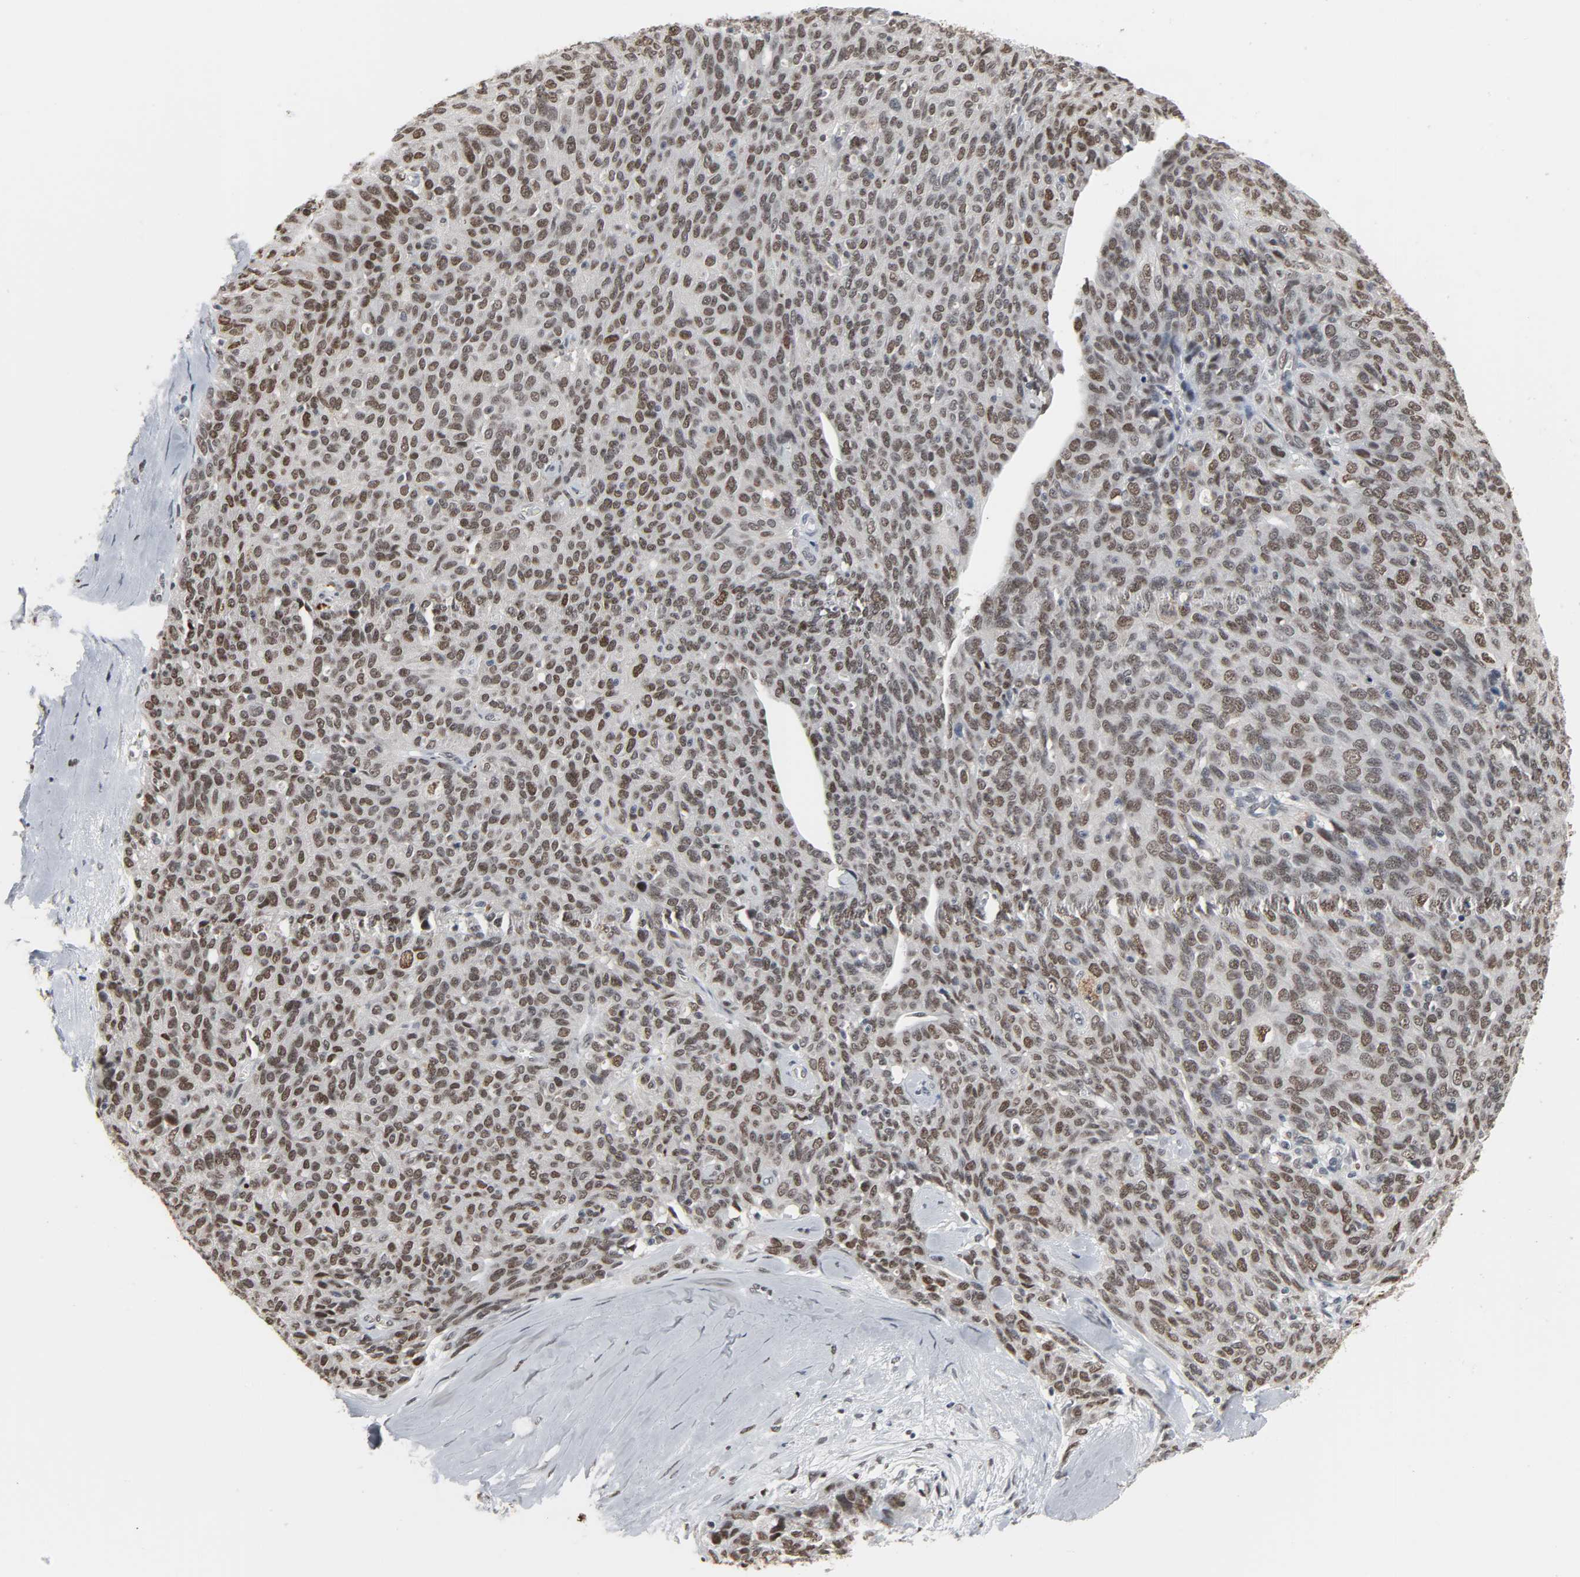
{"staining": {"intensity": "weak", "quantity": ">75%", "location": "nuclear"}, "tissue": "ovarian cancer", "cell_type": "Tumor cells", "image_type": "cancer", "snomed": [{"axis": "morphology", "description": "Carcinoma, endometroid"}, {"axis": "topography", "description": "Ovary"}], "caption": "Immunohistochemical staining of human ovarian cancer (endometroid carcinoma) displays weak nuclear protein staining in approximately >75% of tumor cells.", "gene": "DAZAP1", "patient": {"sex": "female", "age": 60}}